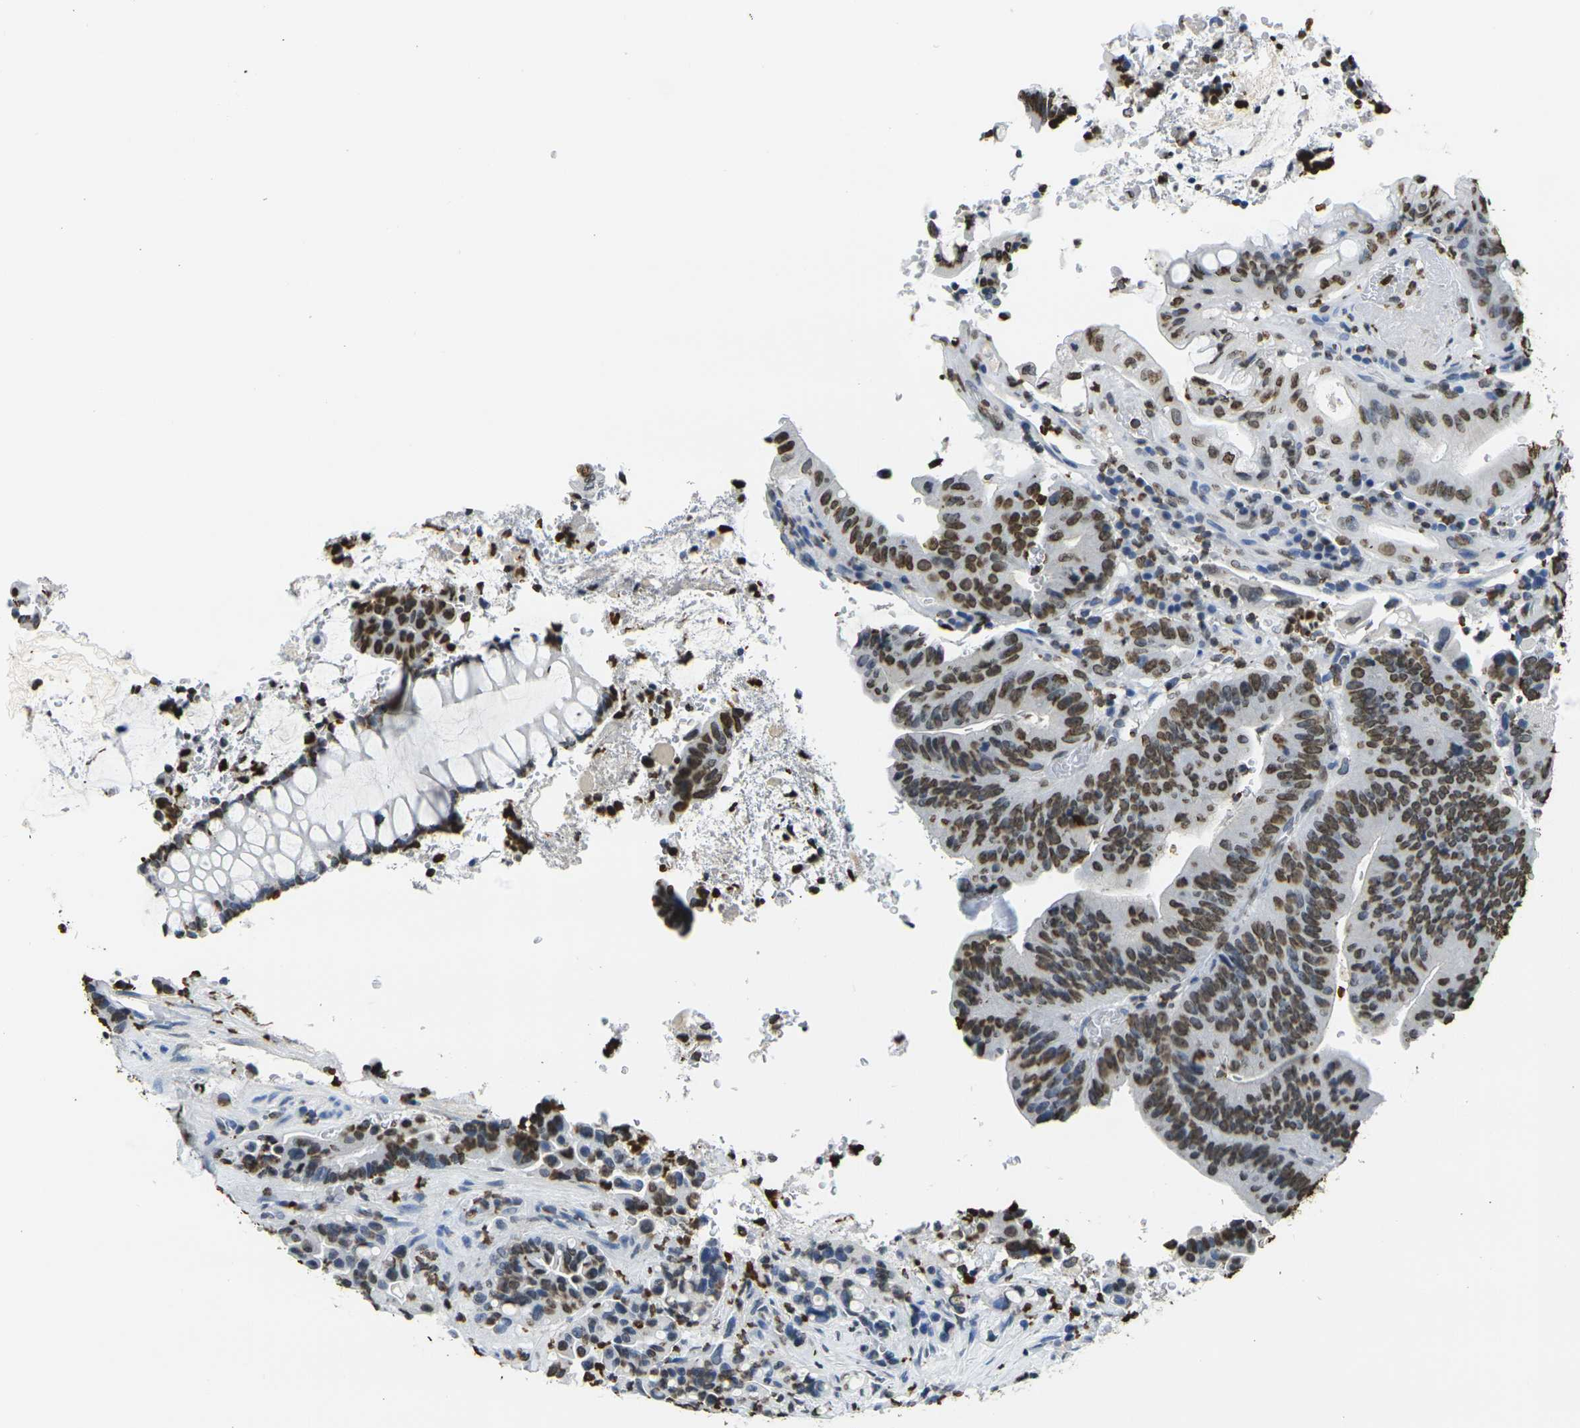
{"staining": {"intensity": "strong", "quantity": ">75%", "location": "nuclear"}, "tissue": "colorectal cancer", "cell_type": "Tumor cells", "image_type": "cancer", "snomed": [{"axis": "morphology", "description": "Normal tissue, NOS"}, {"axis": "morphology", "description": "Adenocarcinoma, NOS"}, {"axis": "topography", "description": "Colon"}], "caption": "Human adenocarcinoma (colorectal) stained with a protein marker displays strong staining in tumor cells.", "gene": "DRAXIN", "patient": {"sex": "male", "age": 82}}